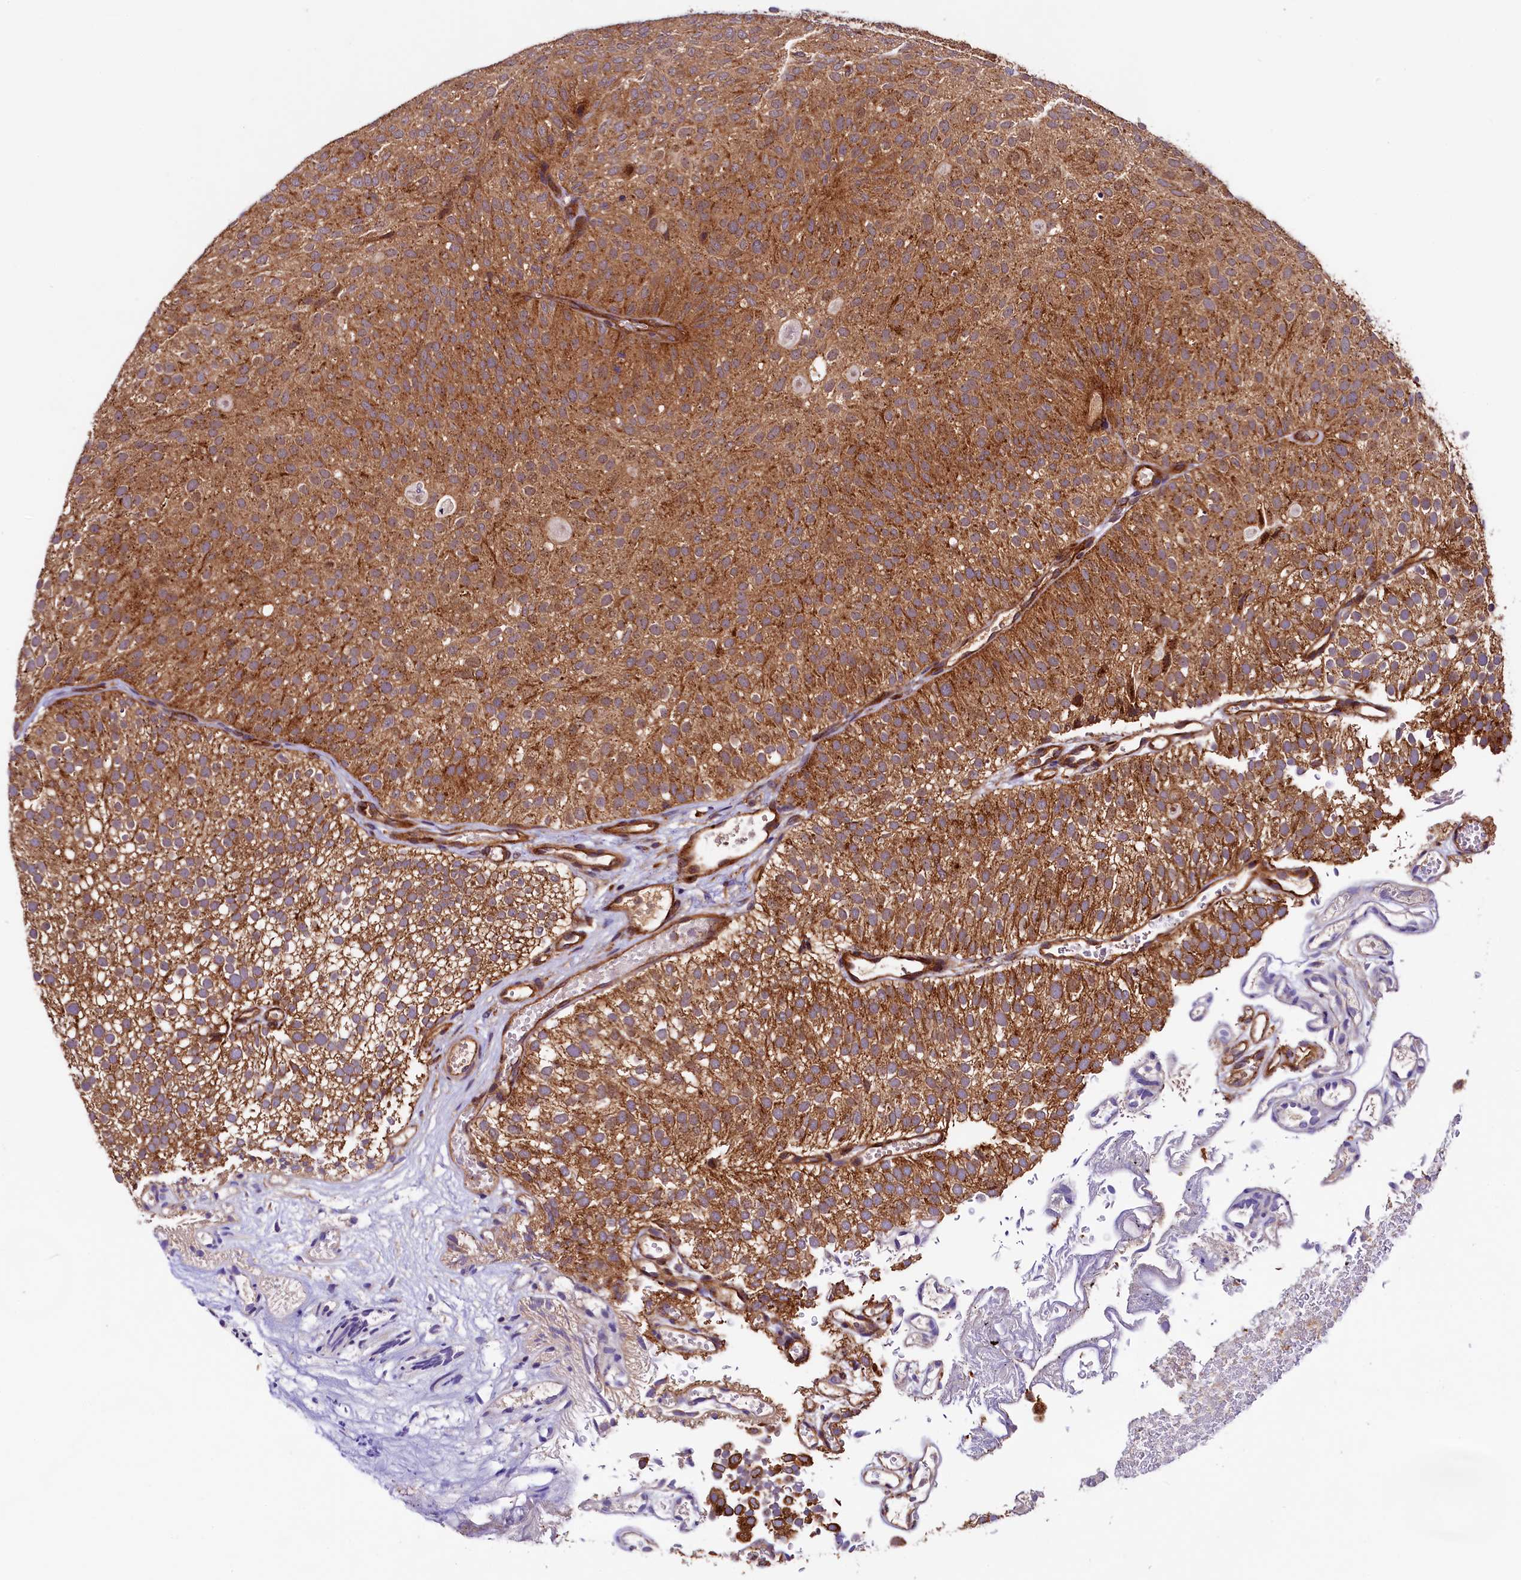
{"staining": {"intensity": "strong", "quantity": ">75%", "location": "cytoplasmic/membranous"}, "tissue": "urothelial cancer", "cell_type": "Tumor cells", "image_type": "cancer", "snomed": [{"axis": "morphology", "description": "Urothelial carcinoma, Low grade"}, {"axis": "topography", "description": "Urinary bladder"}], "caption": "A brown stain labels strong cytoplasmic/membranous expression of a protein in urothelial carcinoma (low-grade) tumor cells. Ihc stains the protein in brown and the nuclei are stained blue.", "gene": "VPS35", "patient": {"sex": "male", "age": 78}}